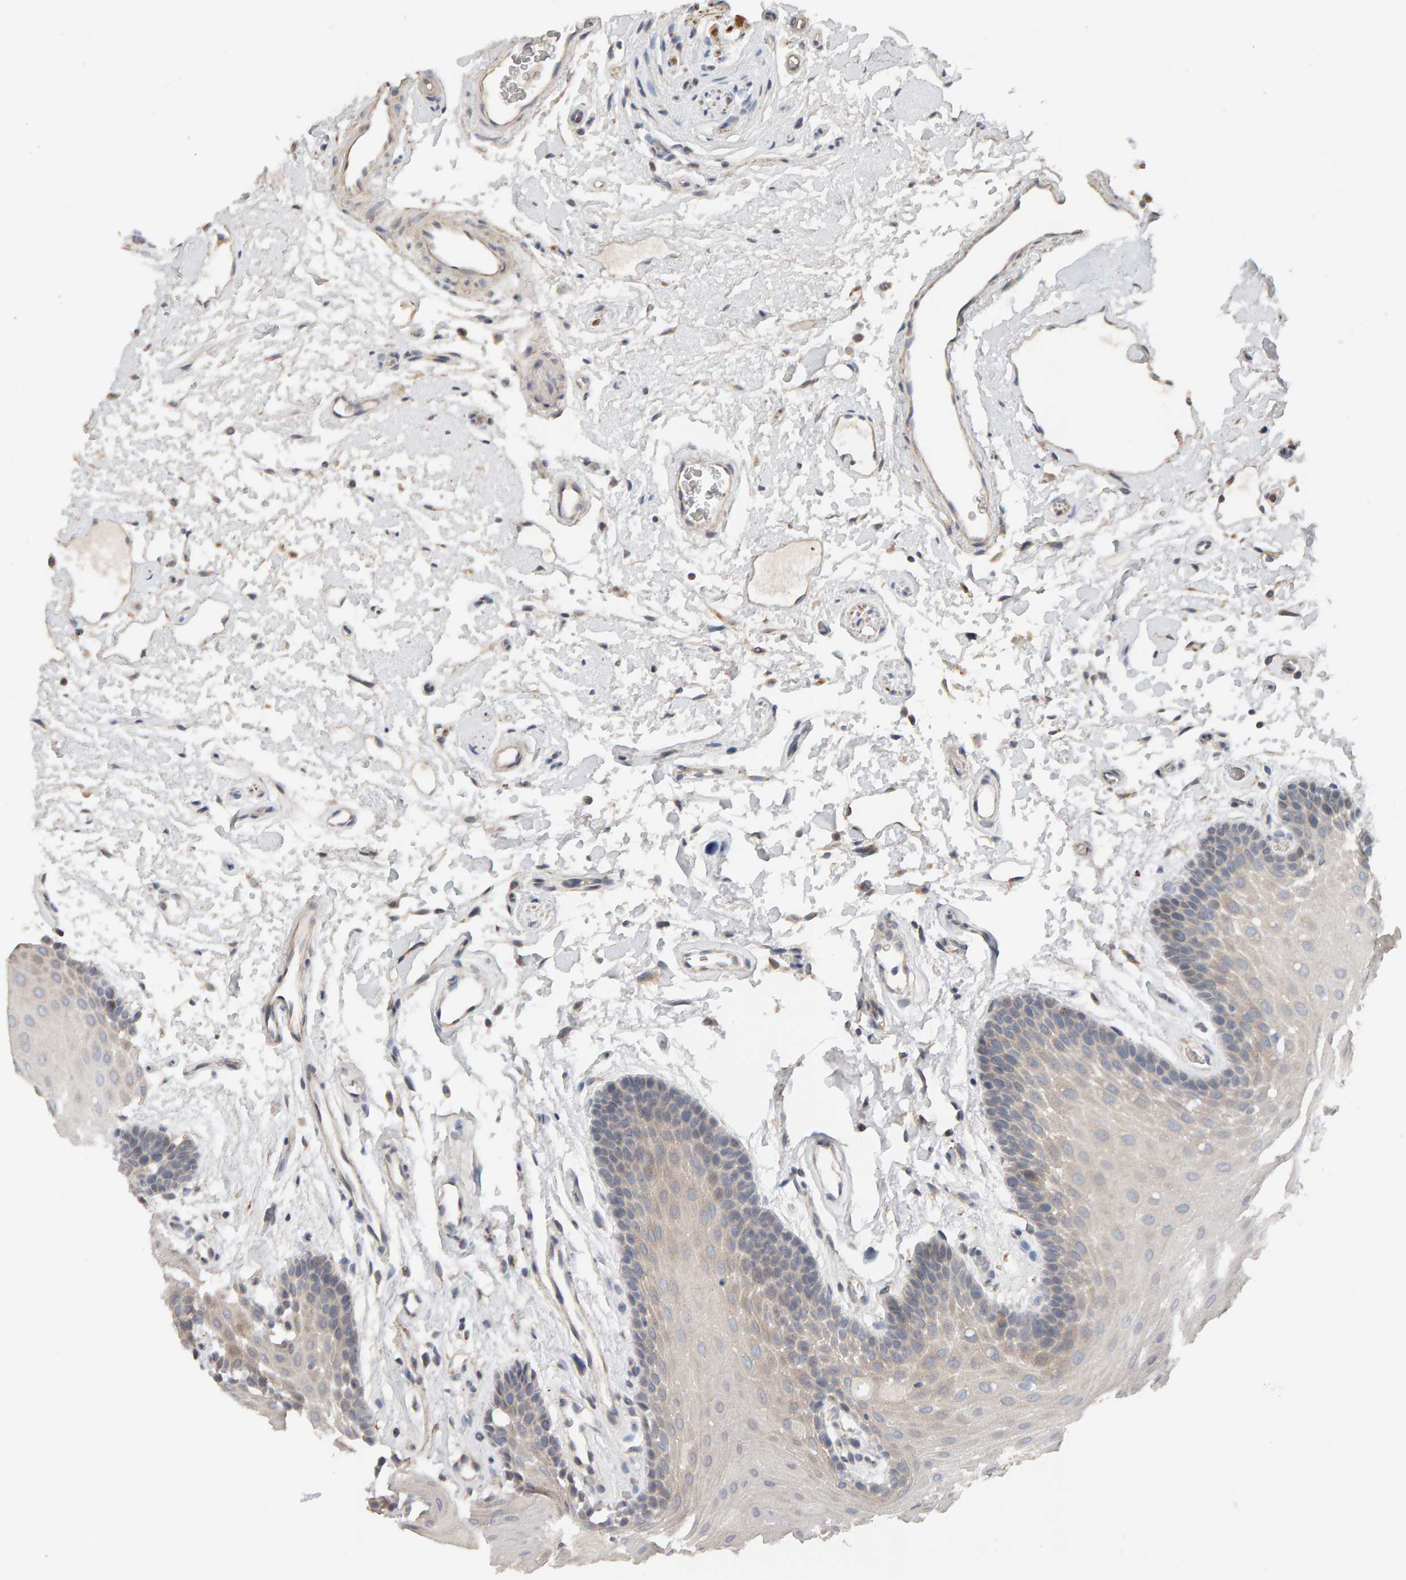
{"staining": {"intensity": "weak", "quantity": "<25%", "location": "cytoplasmic/membranous"}, "tissue": "oral mucosa", "cell_type": "Squamous epithelial cells", "image_type": "normal", "snomed": [{"axis": "morphology", "description": "Normal tissue, NOS"}, {"axis": "topography", "description": "Oral tissue"}], "caption": "Oral mucosa was stained to show a protein in brown. There is no significant staining in squamous epithelial cells. (DAB (3,3'-diaminobenzidine) immunohistochemistry (IHC) with hematoxylin counter stain).", "gene": "IPPK", "patient": {"sex": "male", "age": 62}}